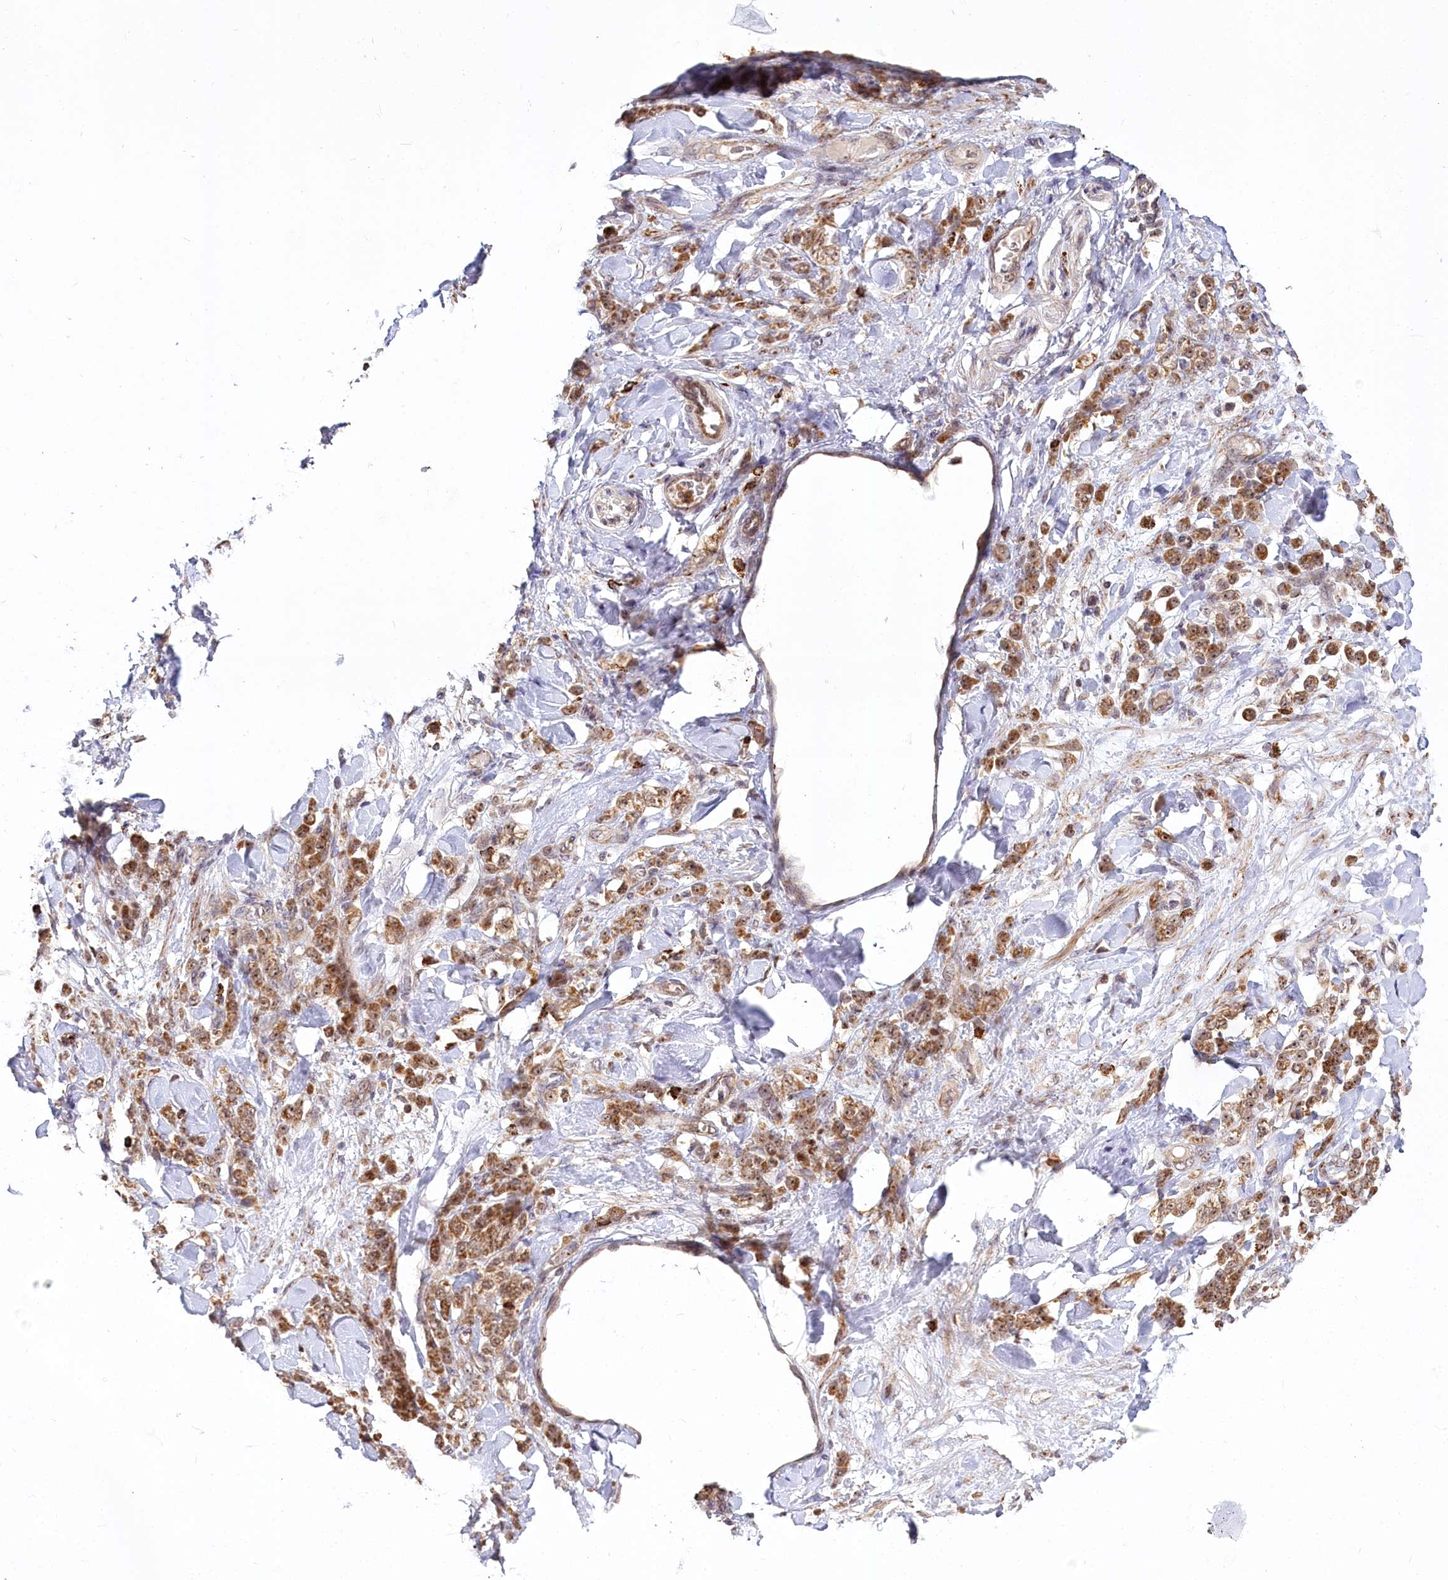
{"staining": {"intensity": "moderate", "quantity": ">75%", "location": "cytoplasmic/membranous"}, "tissue": "stomach cancer", "cell_type": "Tumor cells", "image_type": "cancer", "snomed": [{"axis": "morphology", "description": "Normal tissue, NOS"}, {"axis": "morphology", "description": "Adenocarcinoma, NOS"}, {"axis": "topography", "description": "Stomach"}], "caption": "Stomach cancer stained with DAB immunohistochemistry (IHC) shows medium levels of moderate cytoplasmic/membranous staining in approximately >75% of tumor cells.", "gene": "RTN4IP1", "patient": {"sex": "male", "age": 82}}